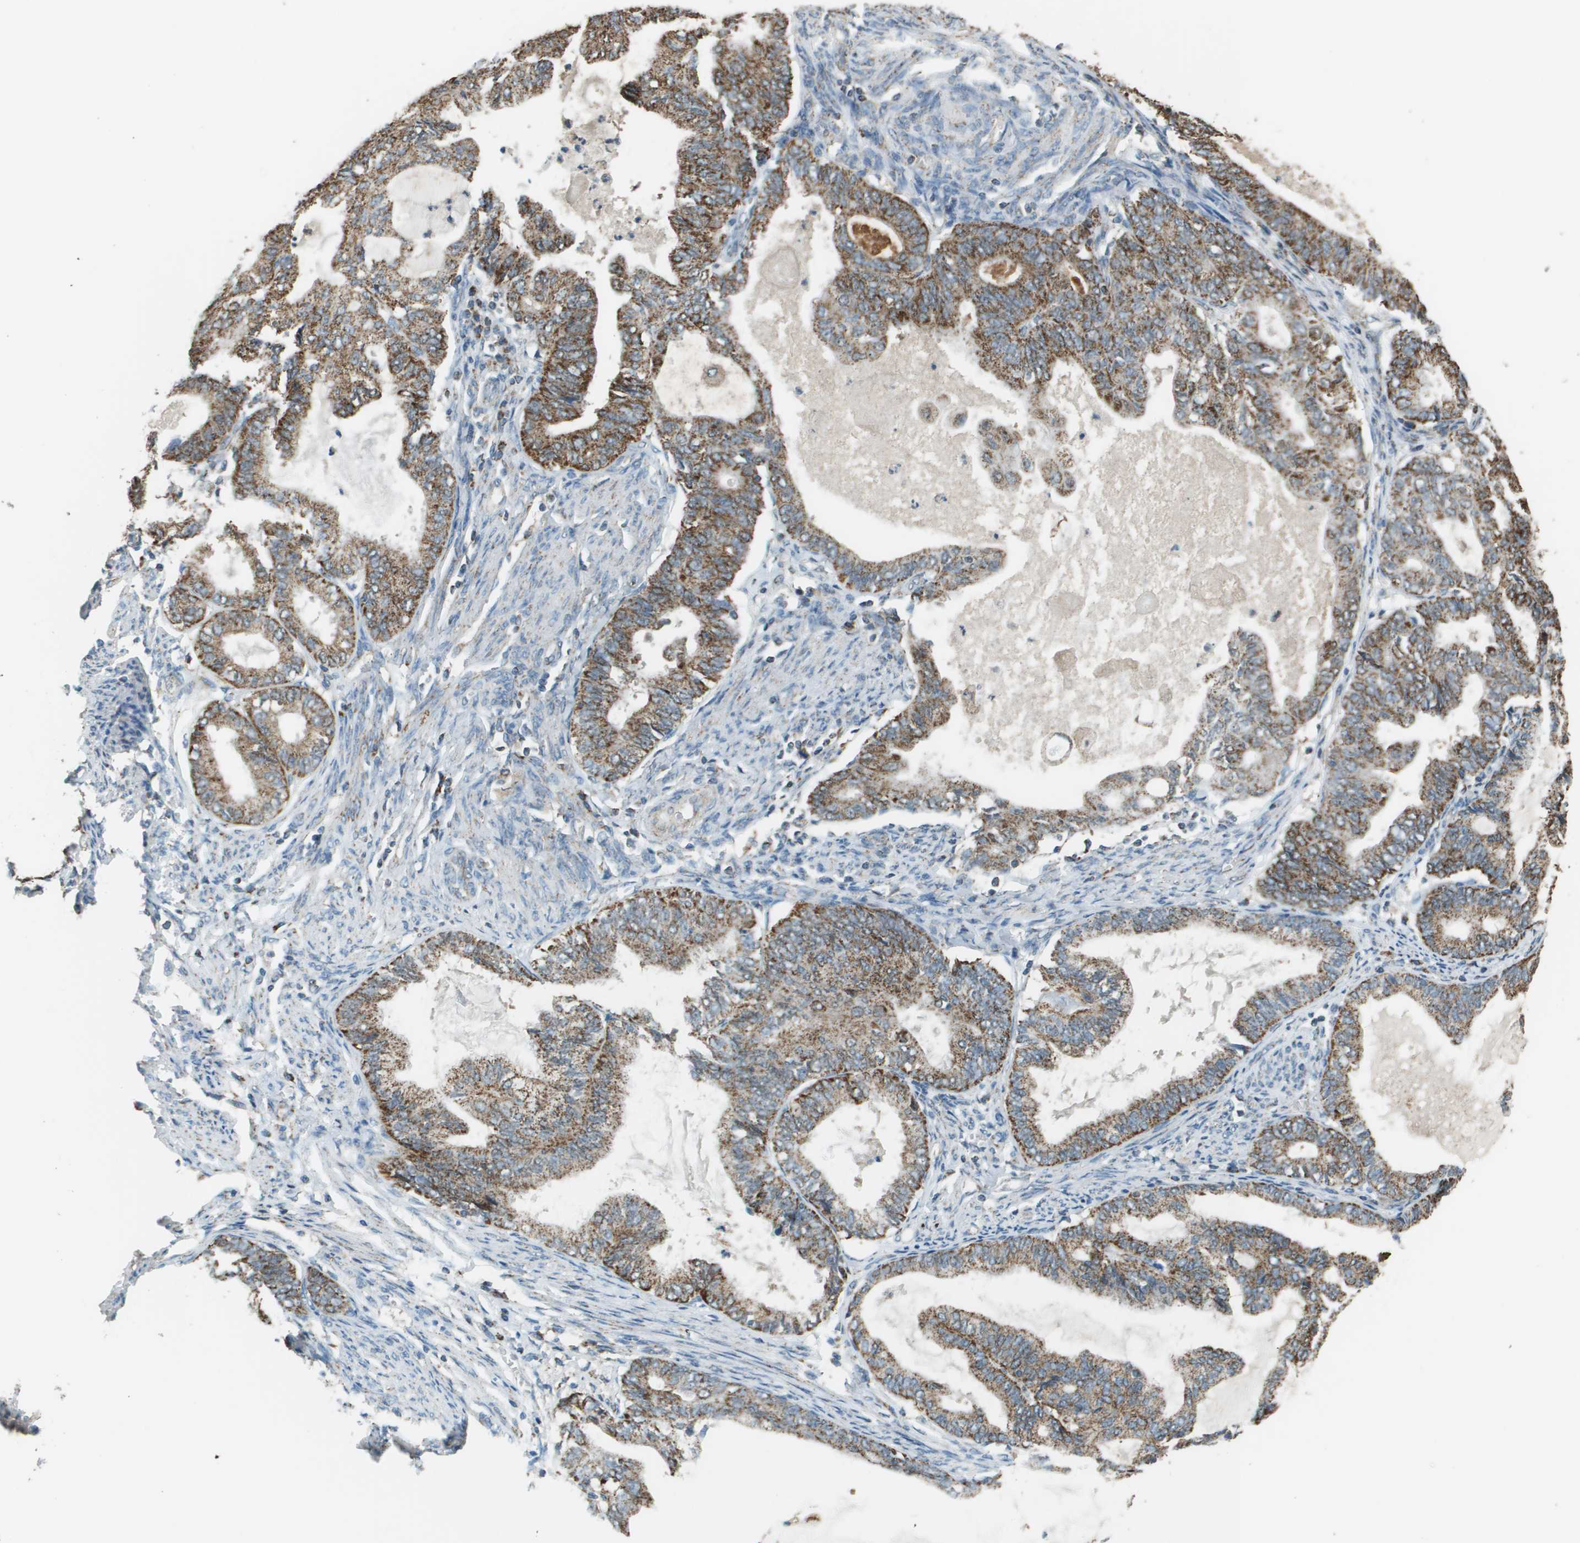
{"staining": {"intensity": "moderate", "quantity": ">75%", "location": "cytoplasmic/membranous"}, "tissue": "endometrial cancer", "cell_type": "Tumor cells", "image_type": "cancer", "snomed": [{"axis": "morphology", "description": "Adenocarcinoma, NOS"}, {"axis": "topography", "description": "Endometrium"}], "caption": "Moderate cytoplasmic/membranous protein staining is present in about >75% of tumor cells in endometrial cancer (adenocarcinoma).", "gene": "FH", "patient": {"sex": "female", "age": 86}}